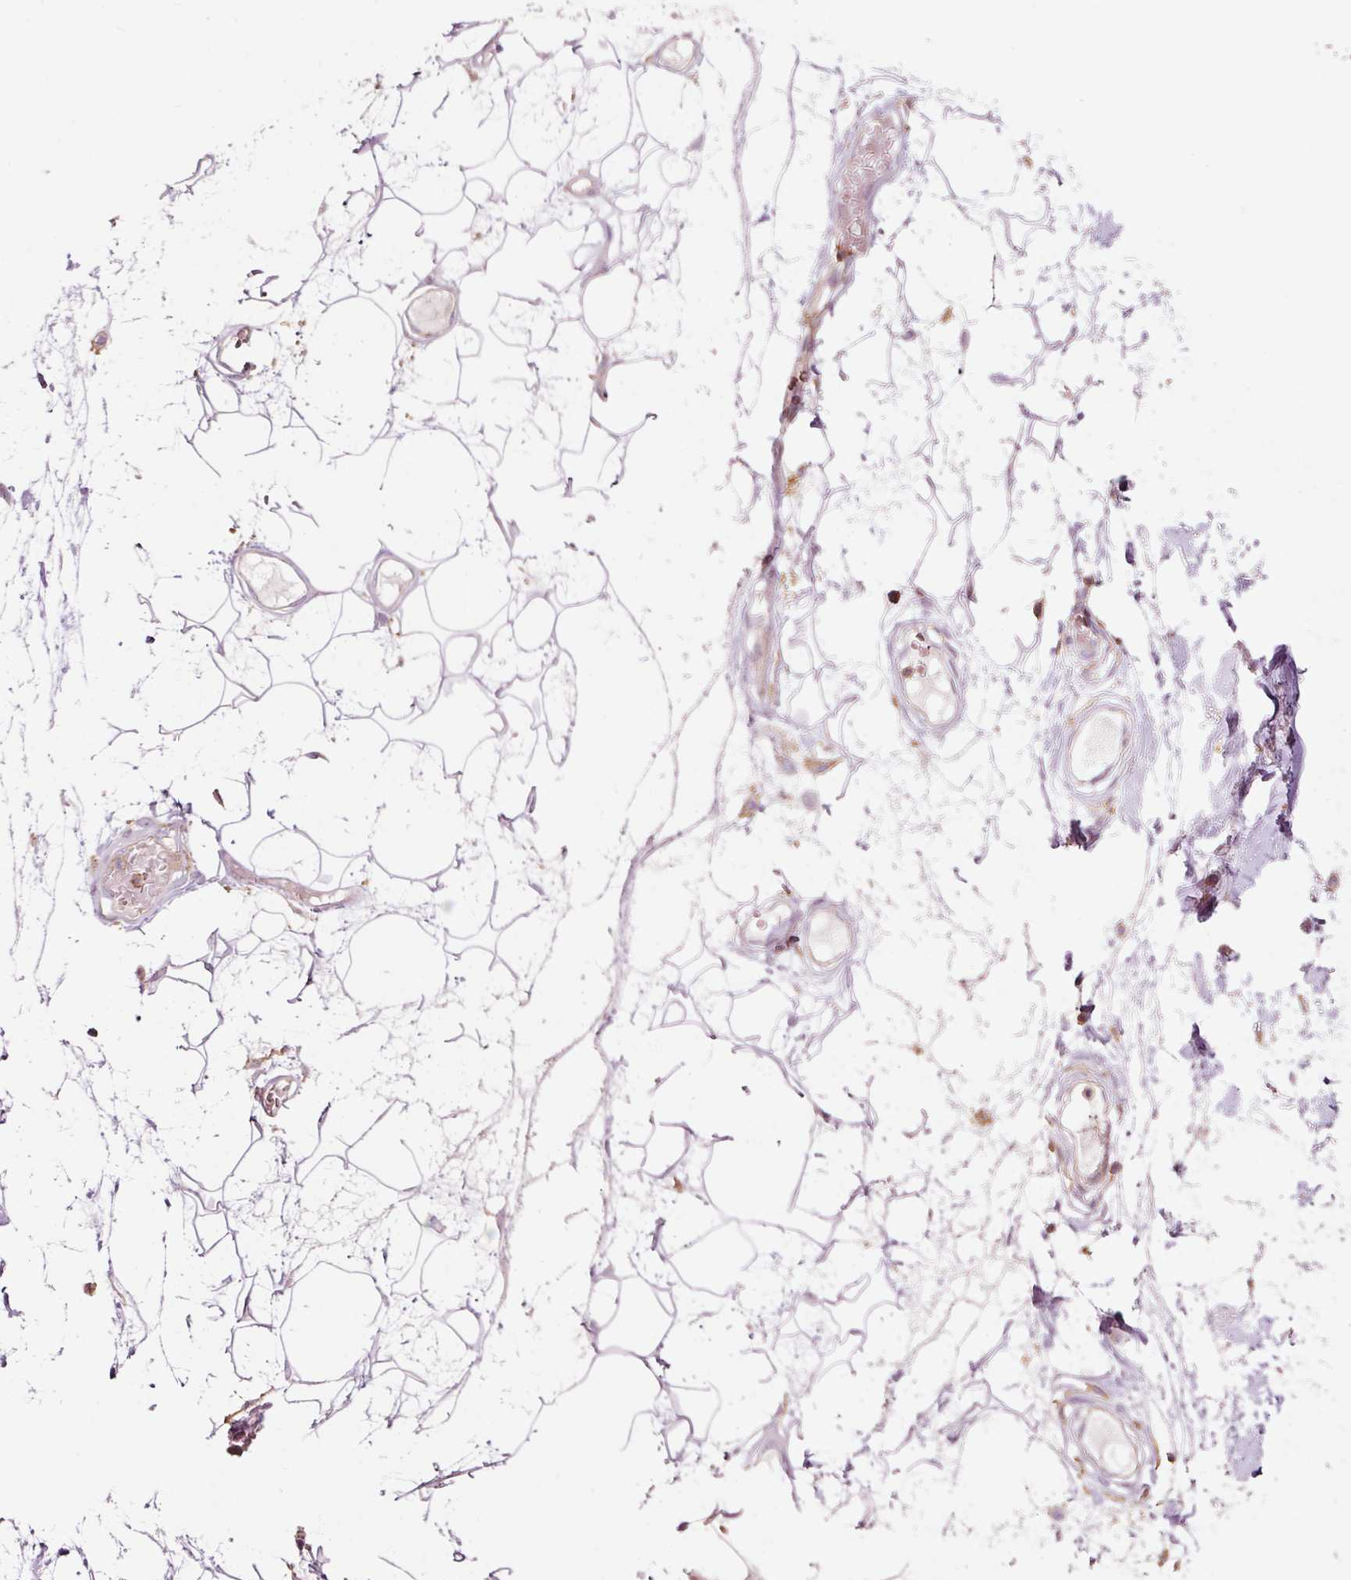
{"staining": {"intensity": "negative", "quantity": "none", "location": "none"}, "tissue": "adipose tissue", "cell_type": "Adipocytes", "image_type": "normal", "snomed": [{"axis": "morphology", "description": "Normal tissue, NOS"}, {"axis": "topography", "description": "Vulva"}, {"axis": "topography", "description": "Peripheral nerve tissue"}], "caption": "An image of human adipose tissue is negative for staining in adipocytes. (Stains: DAB (3,3'-diaminobenzidine) immunohistochemistry (IHC) with hematoxylin counter stain, Microscopy: brightfield microscopy at high magnification).", "gene": "SIPA1", "patient": {"sex": "female", "age": 68}}